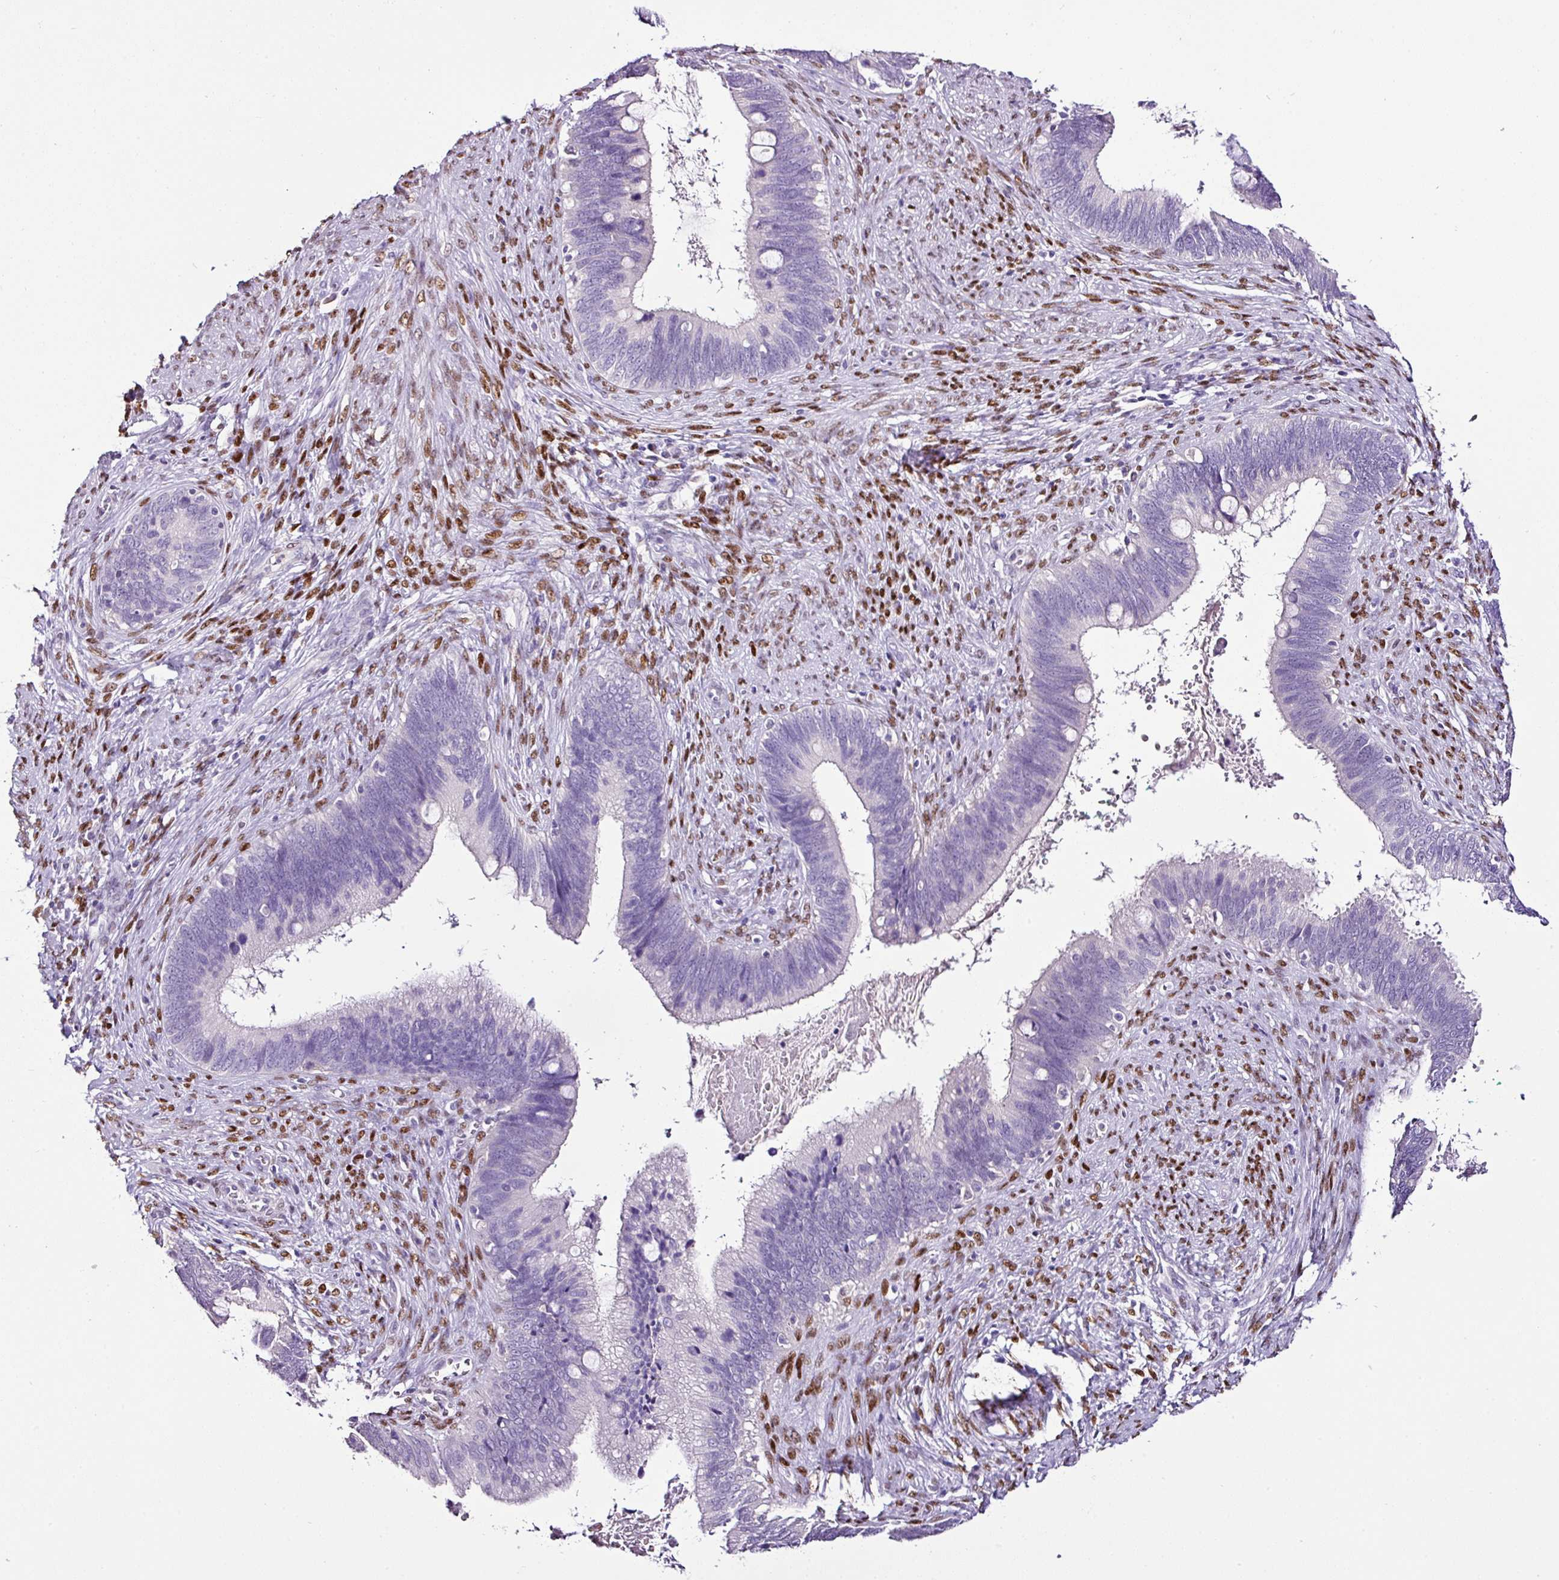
{"staining": {"intensity": "negative", "quantity": "none", "location": "none"}, "tissue": "cervical cancer", "cell_type": "Tumor cells", "image_type": "cancer", "snomed": [{"axis": "morphology", "description": "Adenocarcinoma, NOS"}, {"axis": "topography", "description": "Cervix"}], "caption": "Tumor cells show no significant protein positivity in cervical cancer.", "gene": "ESR1", "patient": {"sex": "female", "age": 42}}